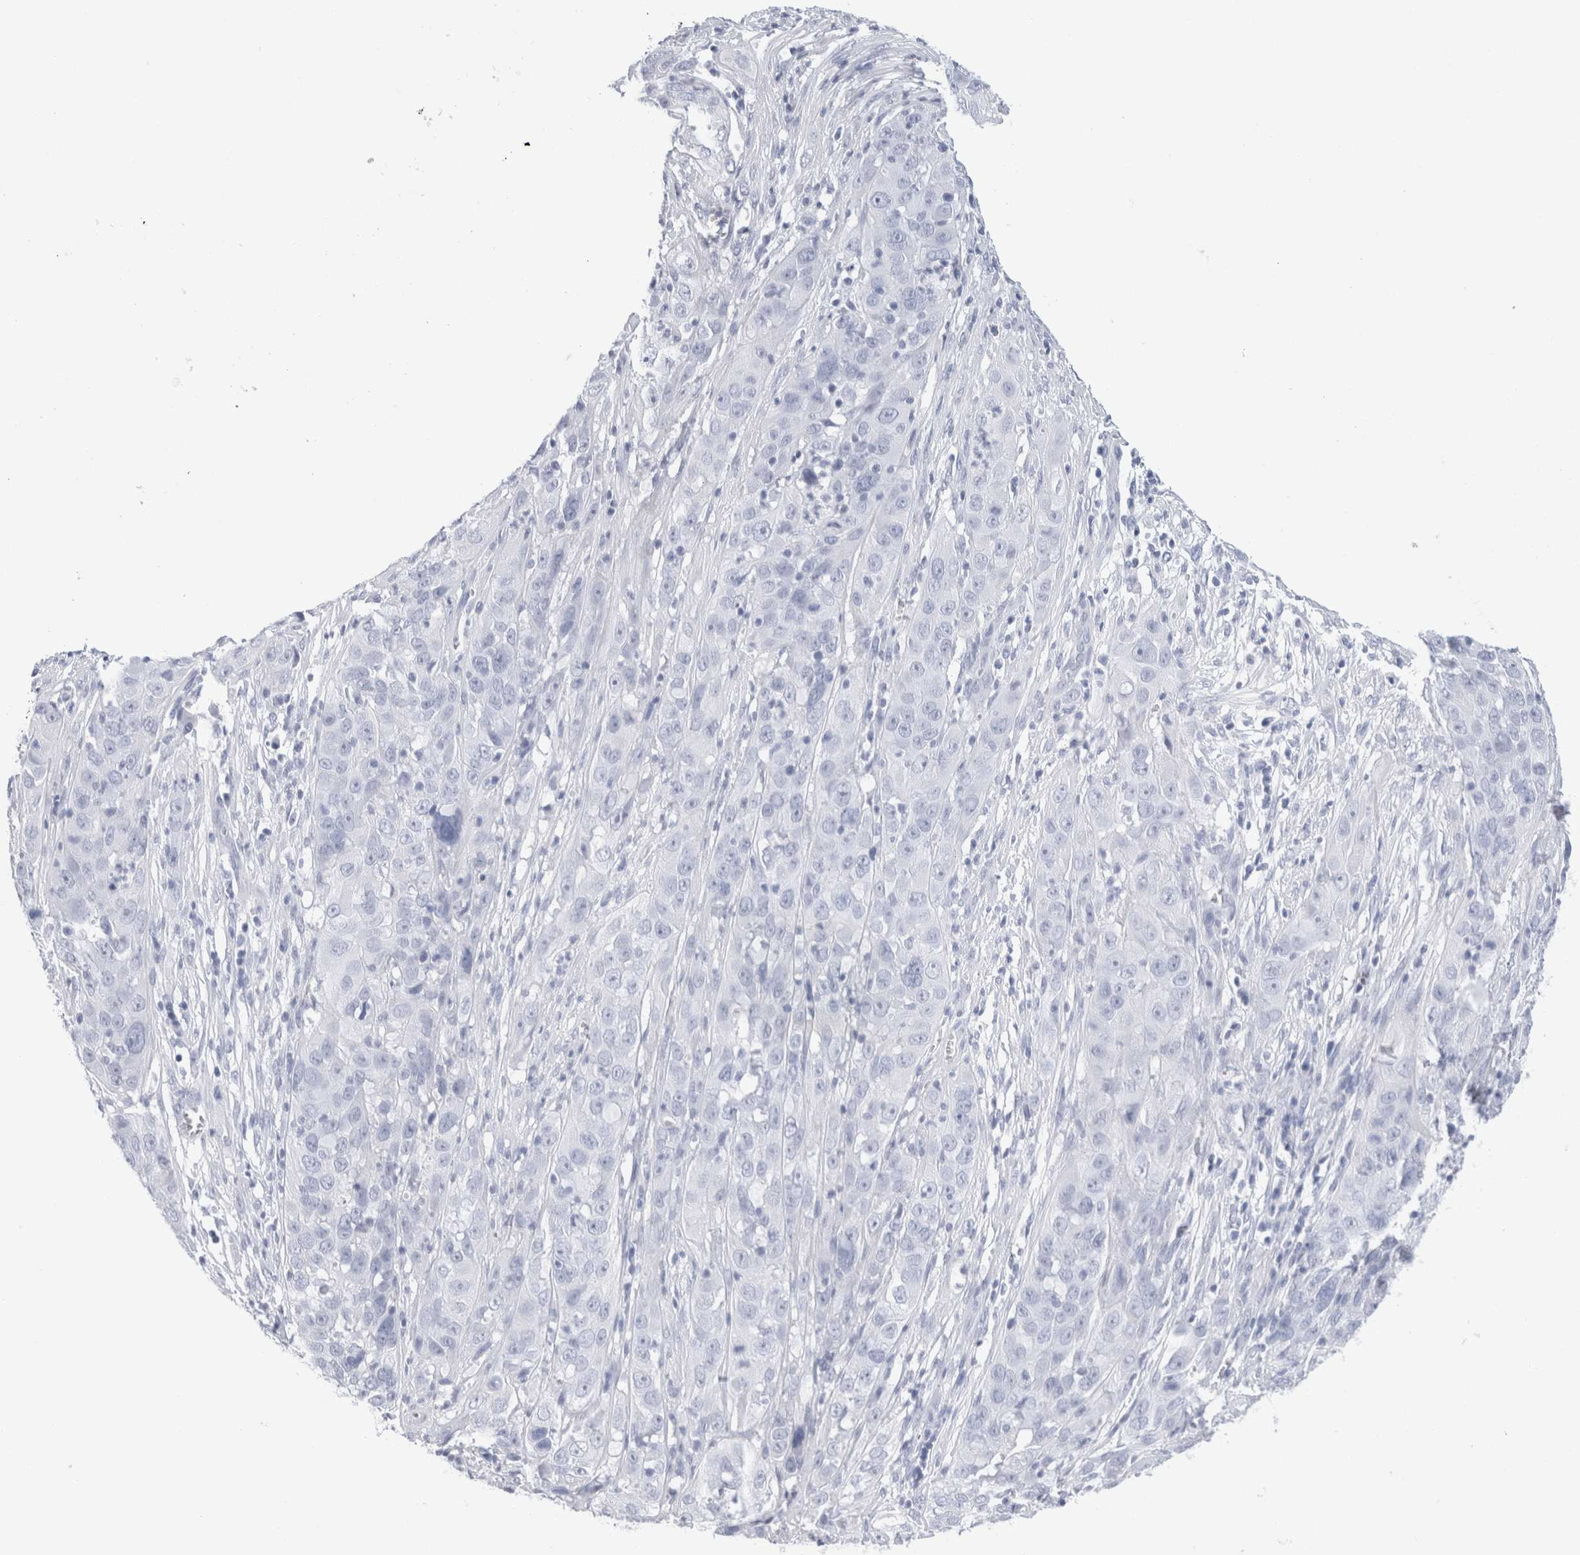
{"staining": {"intensity": "negative", "quantity": "none", "location": "none"}, "tissue": "cervical cancer", "cell_type": "Tumor cells", "image_type": "cancer", "snomed": [{"axis": "morphology", "description": "Squamous cell carcinoma, NOS"}, {"axis": "topography", "description": "Cervix"}], "caption": "A high-resolution micrograph shows immunohistochemistry (IHC) staining of cervical cancer (squamous cell carcinoma), which demonstrates no significant positivity in tumor cells.", "gene": "ECHDC2", "patient": {"sex": "female", "age": 32}}